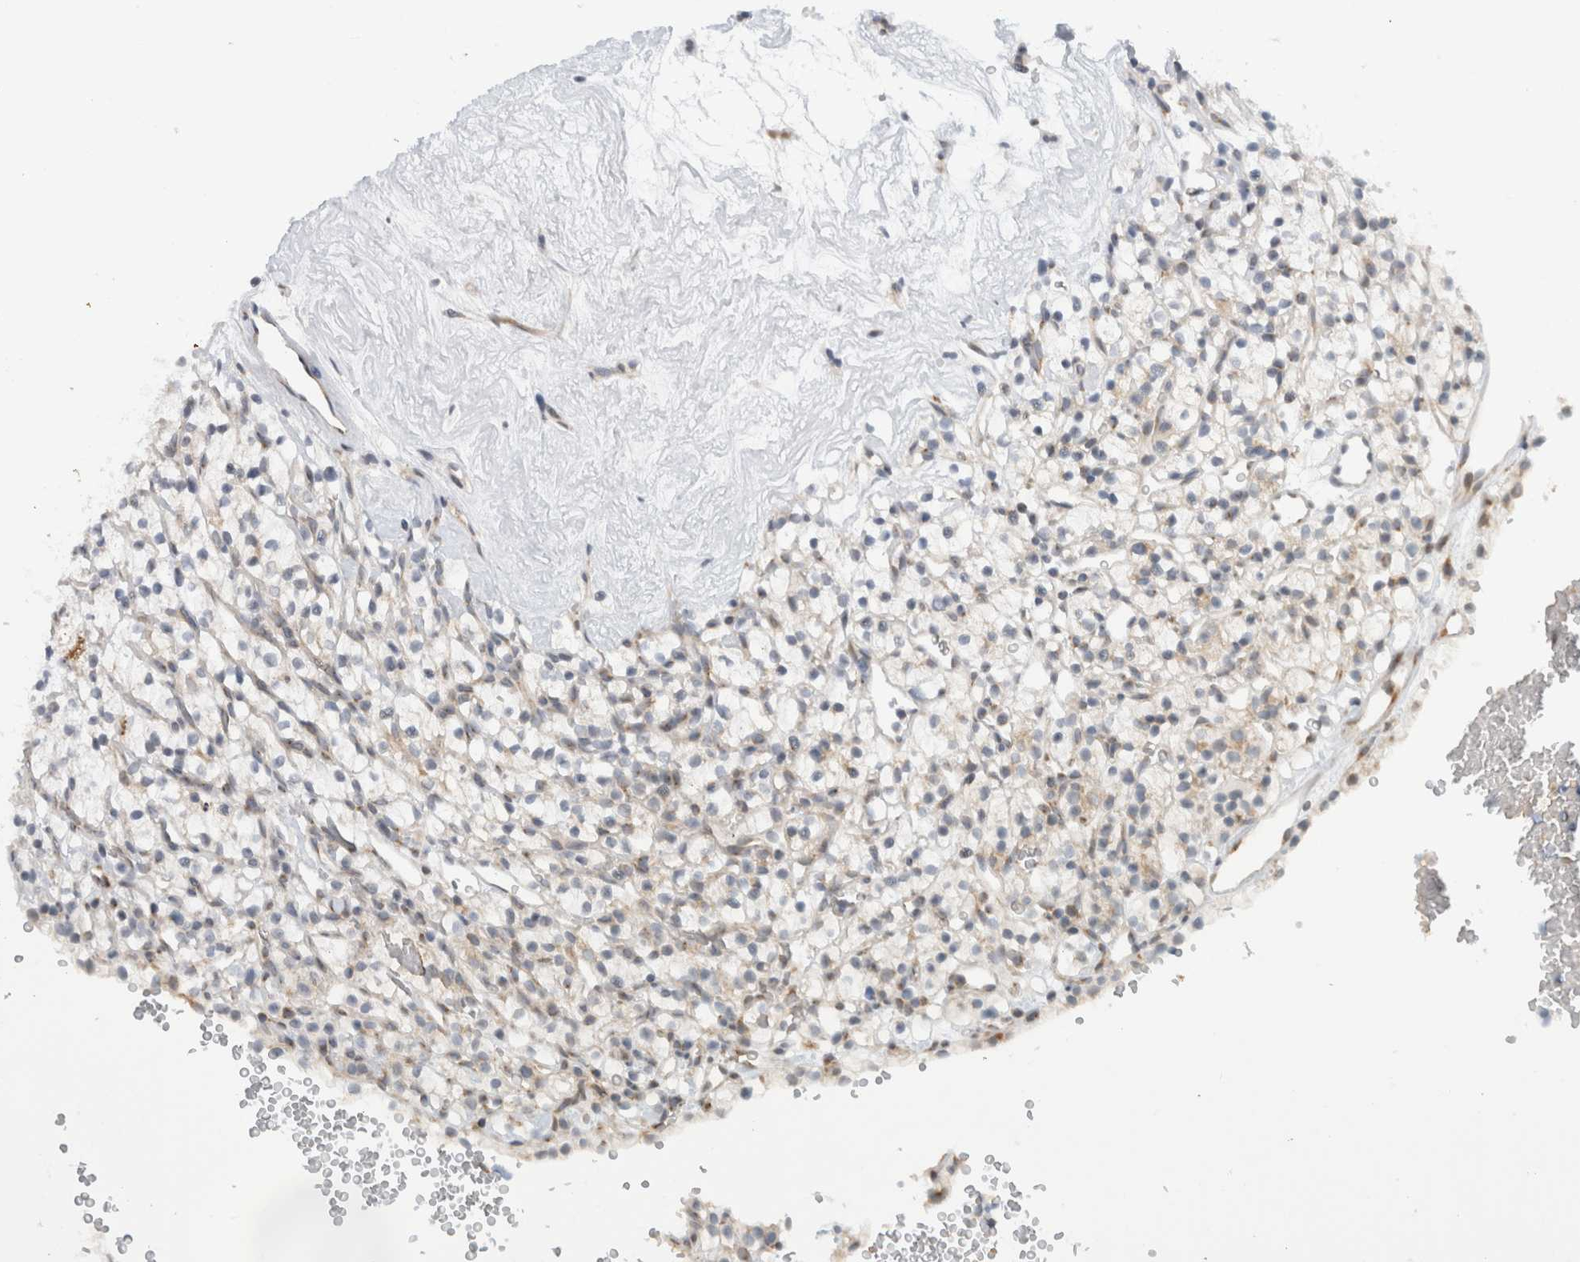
{"staining": {"intensity": "negative", "quantity": "none", "location": "none"}, "tissue": "renal cancer", "cell_type": "Tumor cells", "image_type": "cancer", "snomed": [{"axis": "morphology", "description": "Adenocarcinoma, NOS"}, {"axis": "topography", "description": "Kidney"}], "caption": "IHC photomicrograph of renal adenocarcinoma stained for a protein (brown), which displays no expression in tumor cells.", "gene": "CMC2", "patient": {"sex": "female", "age": 57}}